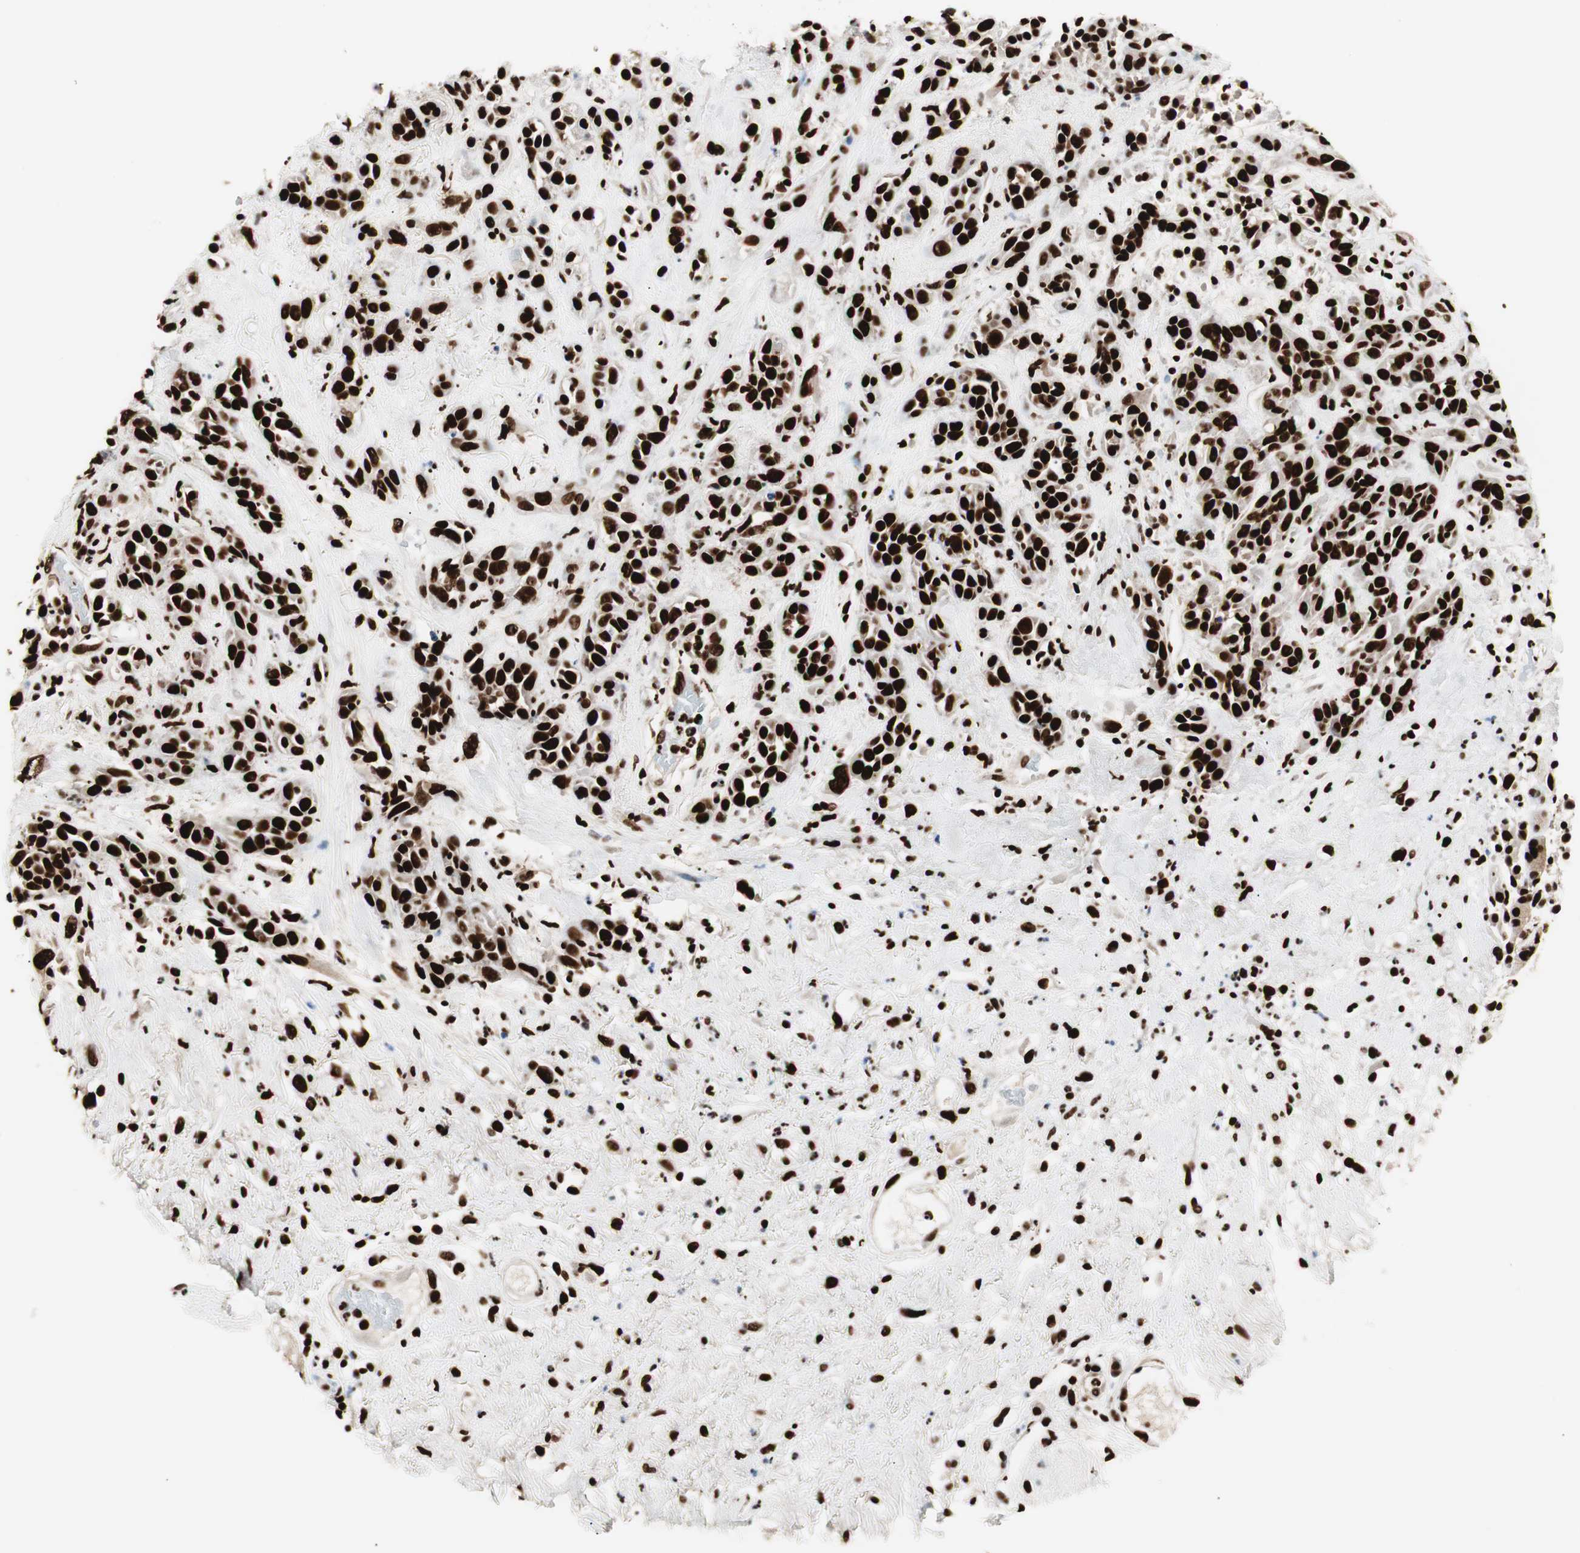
{"staining": {"intensity": "strong", "quantity": ">75%", "location": "nuclear"}, "tissue": "head and neck cancer", "cell_type": "Tumor cells", "image_type": "cancer", "snomed": [{"axis": "morphology", "description": "Squamous cell carcinoma, NOS"}, {"axis": "topography", "description": "Head-Neck"}], "caption": "The immunohistochemical stain highlights strong nuclear positivity in tumor cells of head and neck squamous cell carcinoma tissue.", "gene": "MTA2", "patient": {"sex": "male", "age": 62}}